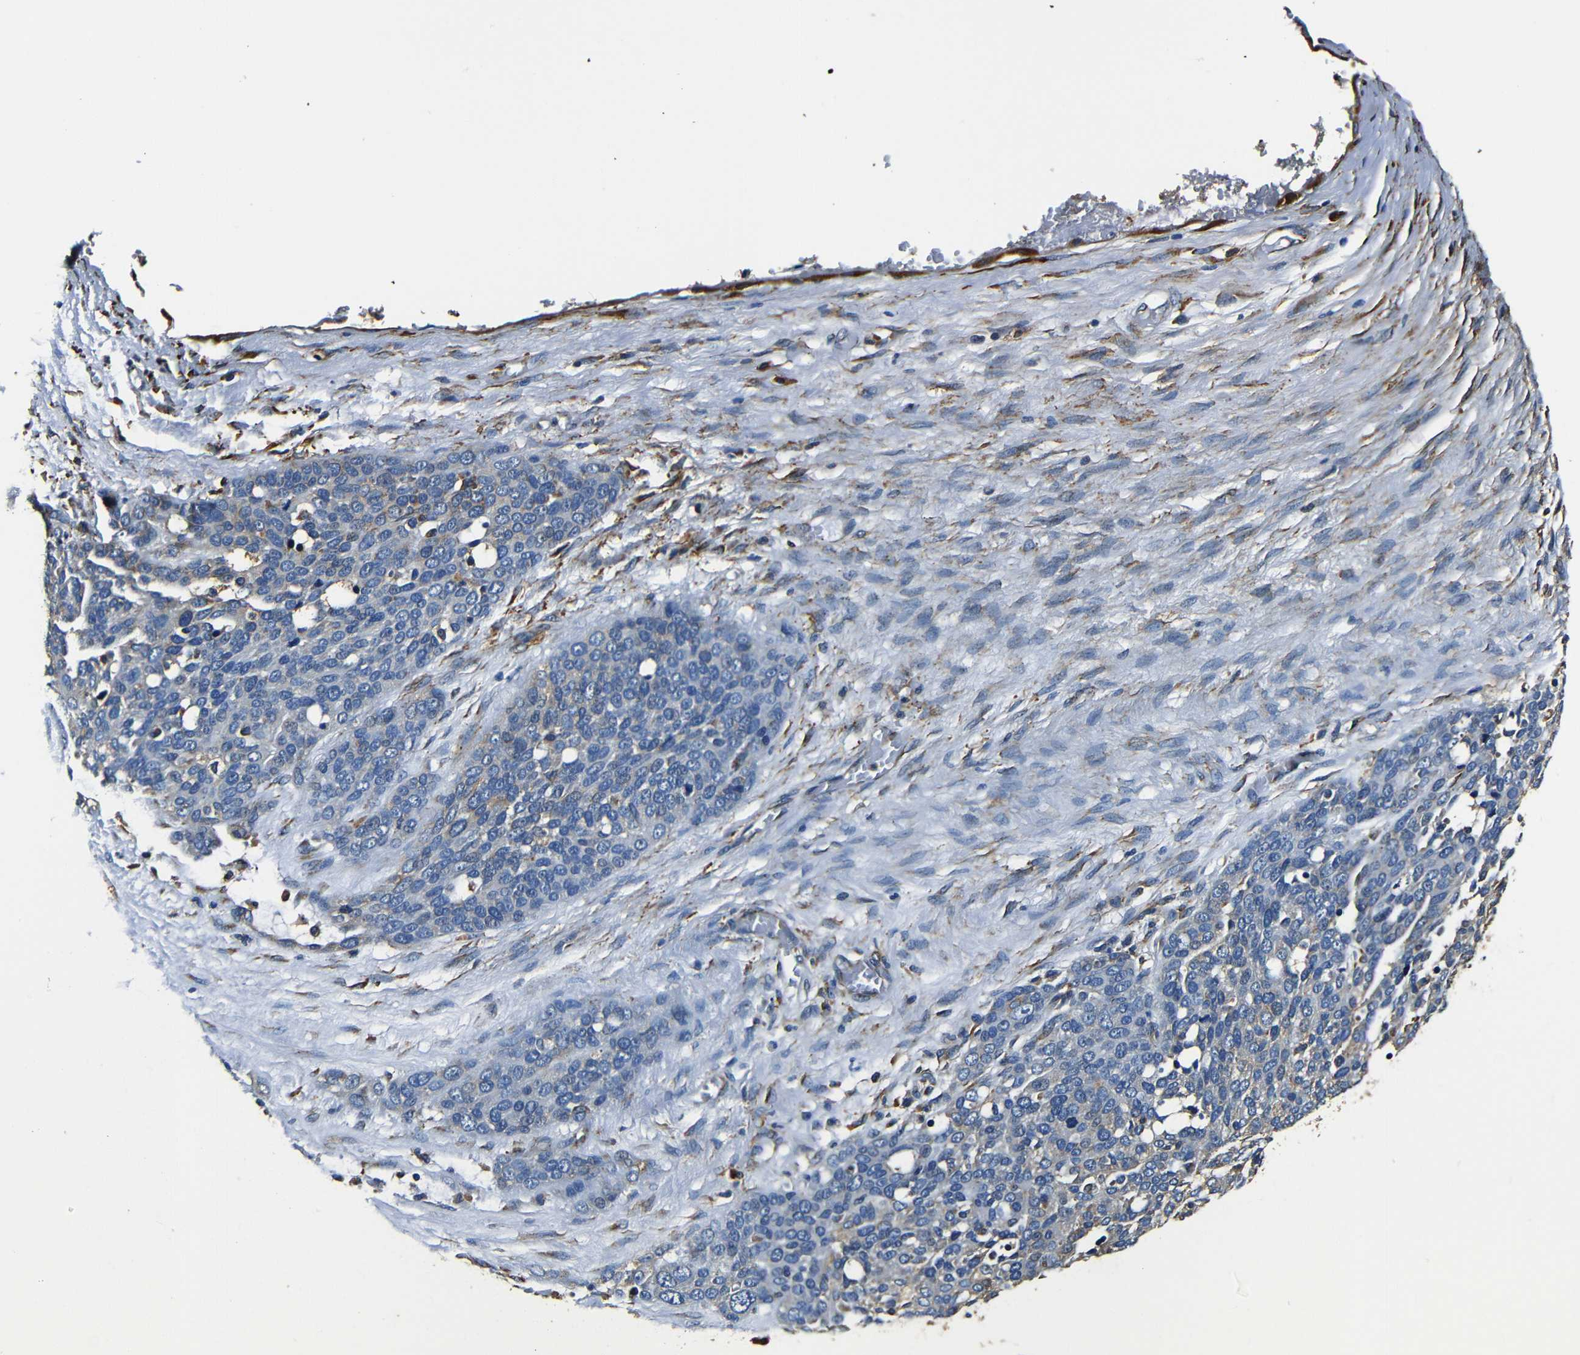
{"staining": {"intensity": "weak", "quantity": "<25%", "location": "cytoplasmic/membranous"}, "tissue": "ovarian cancer", "cell_type": "Tumor cells", "image_type": "cancer", "snomed": [{"axis": "morphology", "description": "Cystadenocarcinoma, serous, NOS"}, {"axis": "topography", "description": "Ovary"}], "caption": "Human ovarian serous cystadenocarcinoma stained for a protein using IHC reveals no positivity in tumor cells.", "gene": "RRBP1", "patient": {"sex": "female", "age": 44}}